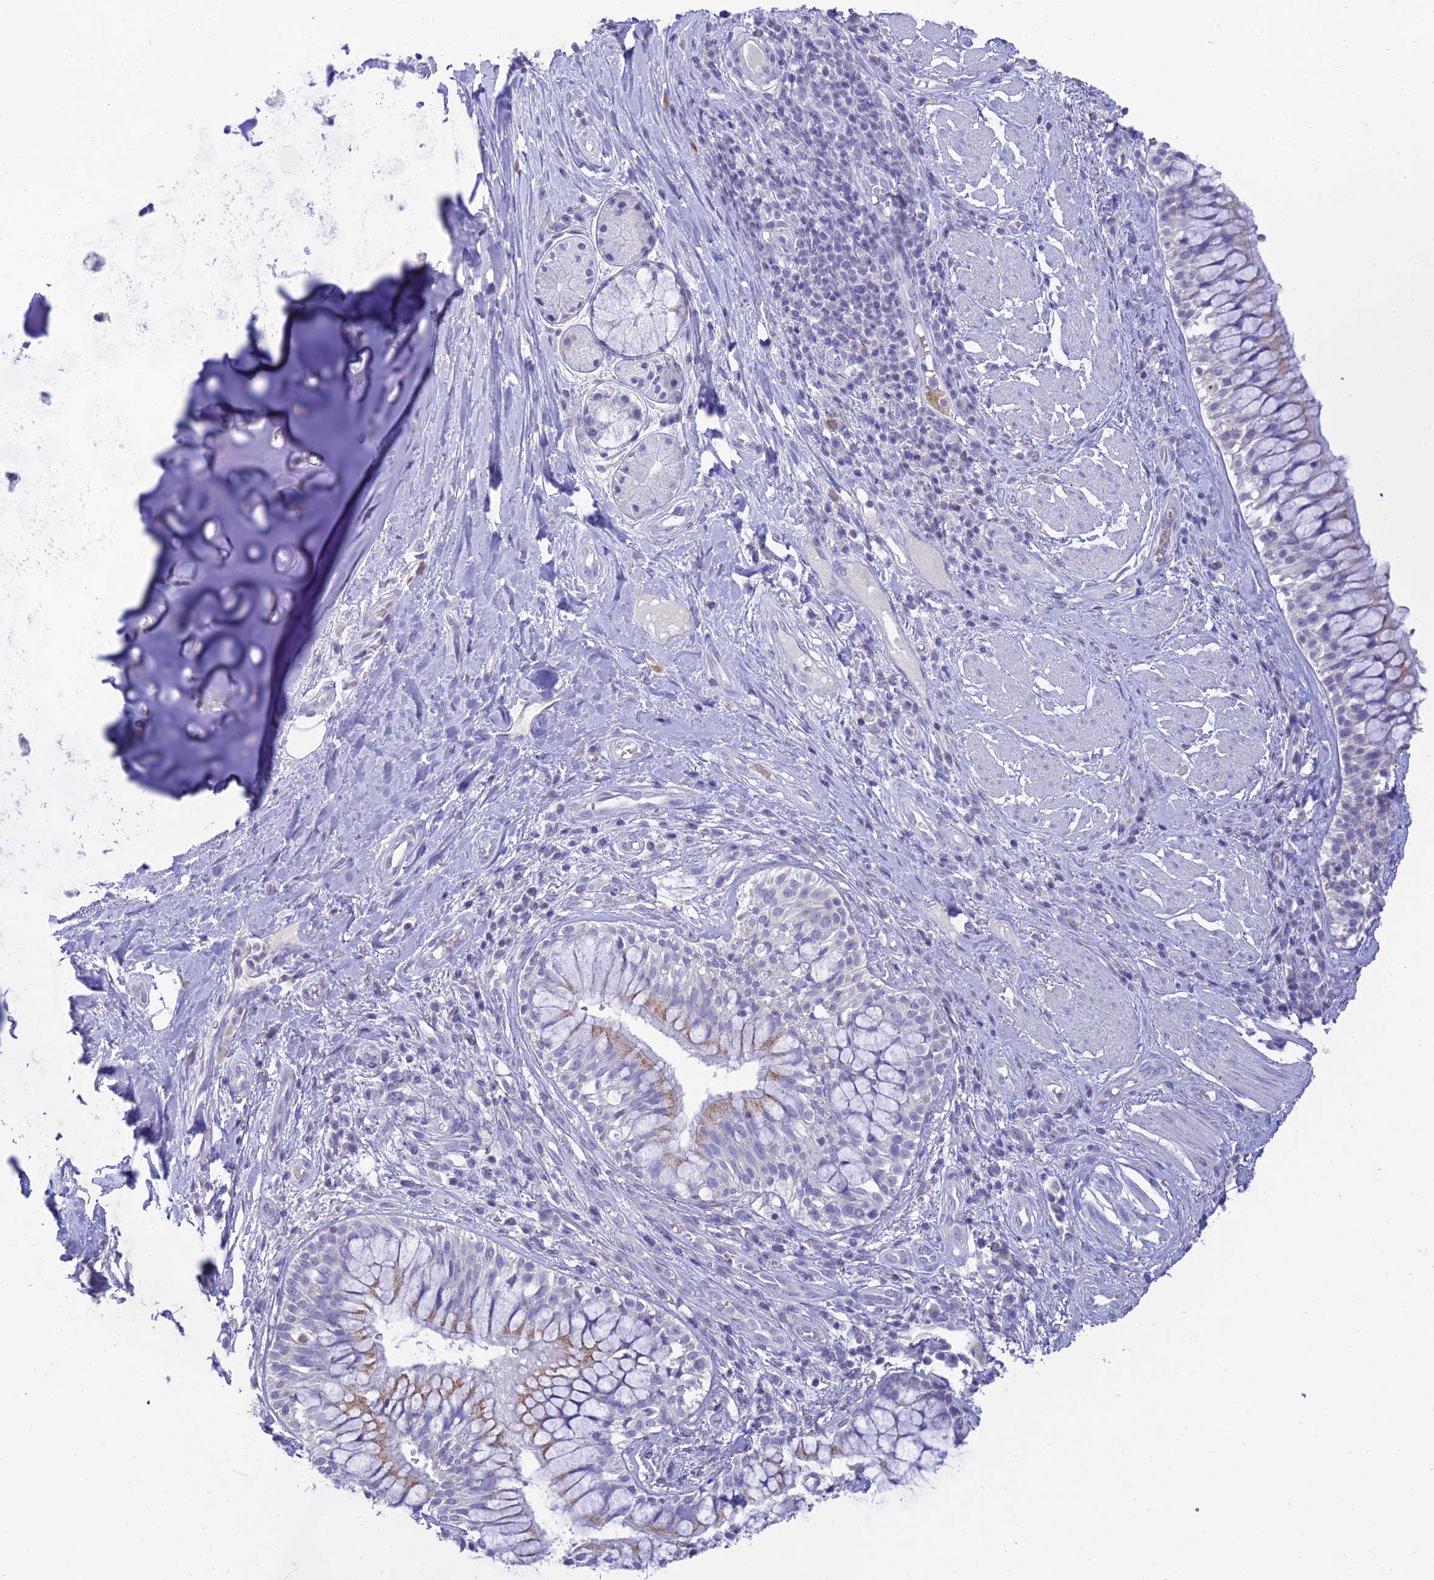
{"staining": {"intensity": "negative", "quantity": "none", "location": "none"}, "tissue": "adipose tissue", "cell_type": "Adipocytes", "image_type": "normal", "snomed": [{"axis": "morphology", "description": "Normal tissue, NOS"}, {"axis": "morphology", "description": "Squamous cell carcinoma, NOS"}, {"axis": "topography", "description": "Bronchus"}, {"axis": "topography", "description": "Lung"}], "caption": "The IHC micrograph has no significant positivity in adipocytes of adipose tissue. (Stains: DAB (3,3'-diaminobenzidine) immunohistochemistry (IHC) with hematoxylin counter stain, Microscopy: brightfield microscopy at high magnification).", "gene": "MAL2", "patient": {"sex": "male", "age": 64}}